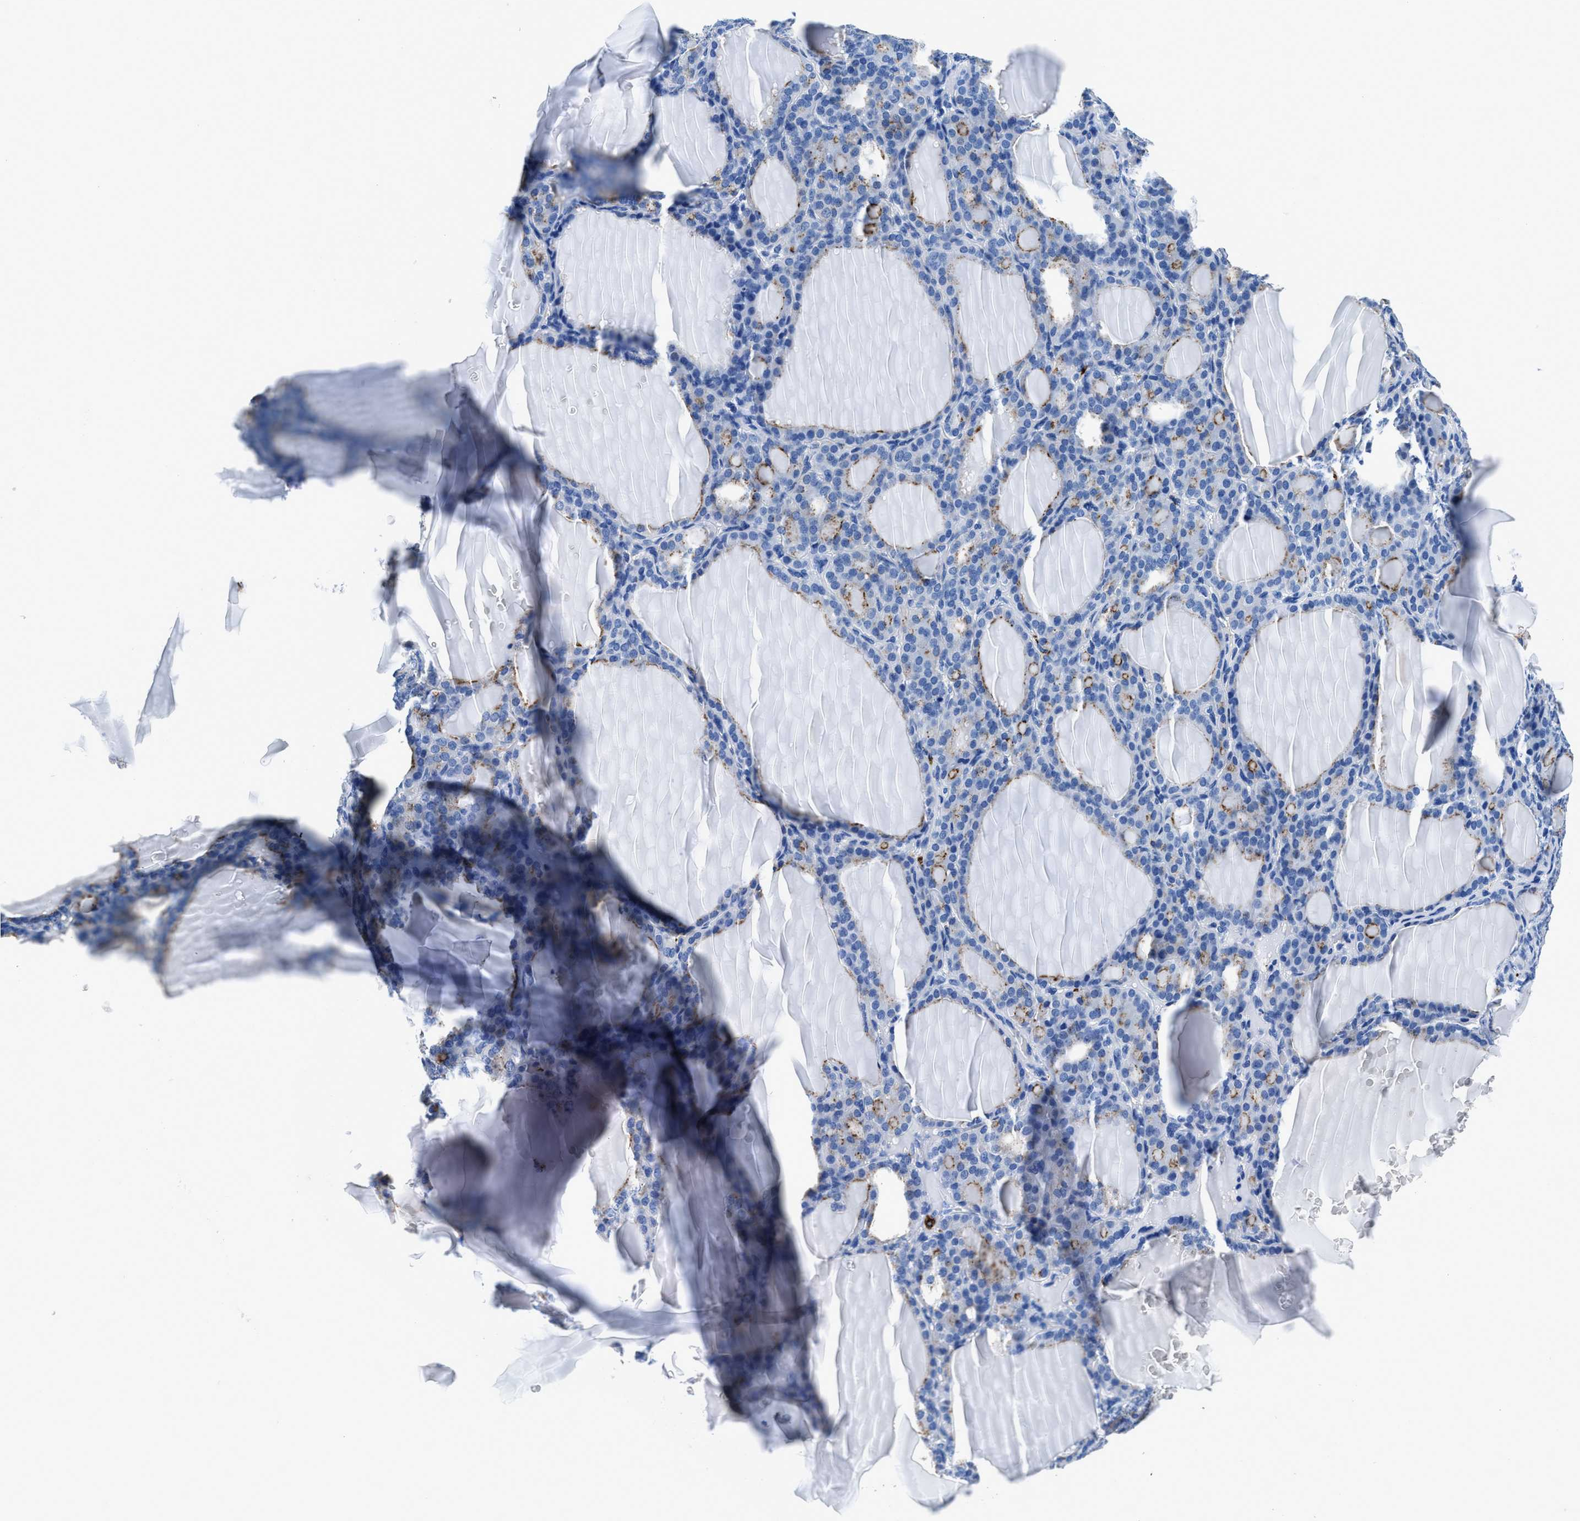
{"staining": {"intensity": "strong", "quantity": "25%-75%", "location": "cytoplasmic/membranous"}, "tissue": "thyroid gland", "cell_type": "Glandular cells", "image_type": "normal", "snomed": [{"axis": "morphology", "description": "Normal tissue, NOS"}, {"axis": "topography", "description": "Thyroid gland"}], "caption": "Immunohistochemical staining of normal human thyroid gland demonstrates 25%-75% levels of strong cytoplasmic/membranous protein expression in about 25%-75% of glandular cells. (Brightfield microscopy of DAB IHC at high magnification).", "gene": "OR14K1", "patient": {"sex": "female", "age": 28}}